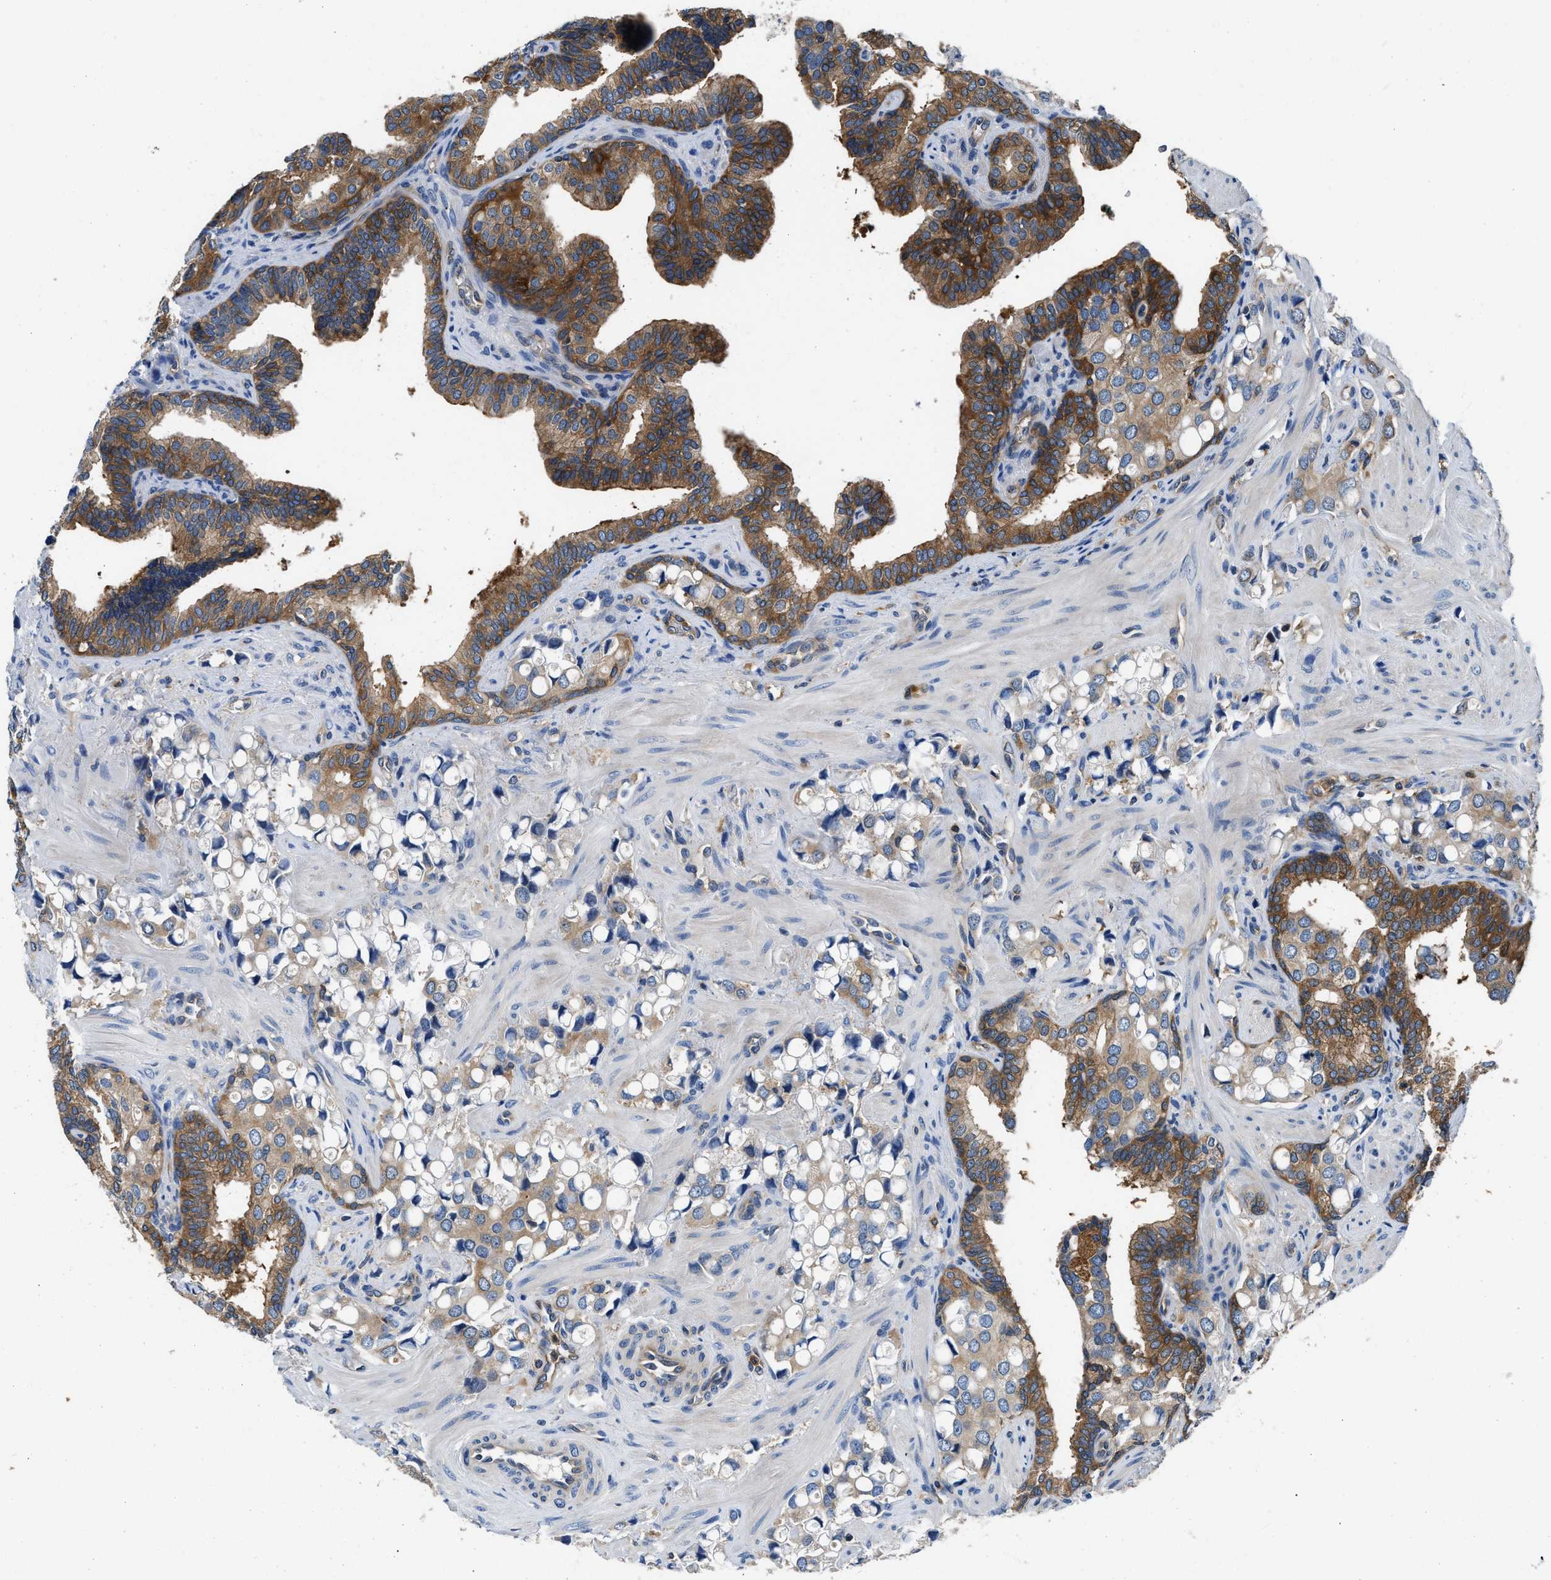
{"staining": {"intensity": "moderate", "quantity": "<25%", "location": "cytoplasmic/membranous"}, "tissue": "prostate cancer", "cell_type": "Tumor cells", "image_type": "cancer", "snomed": [{"axis": "morphology", "description": "Adenocarcinoma, High grade"}, {"axis": "topography", "description": "Prostate"}], "caption": "Prostate cancer tissue exhibits moderate cytoplasmic/membranous expression in approximately <25% of tumor cells, visualized by immunohistochemistry.", "gene": "PKM", "patient": {"sex": "male", "age": 52}}